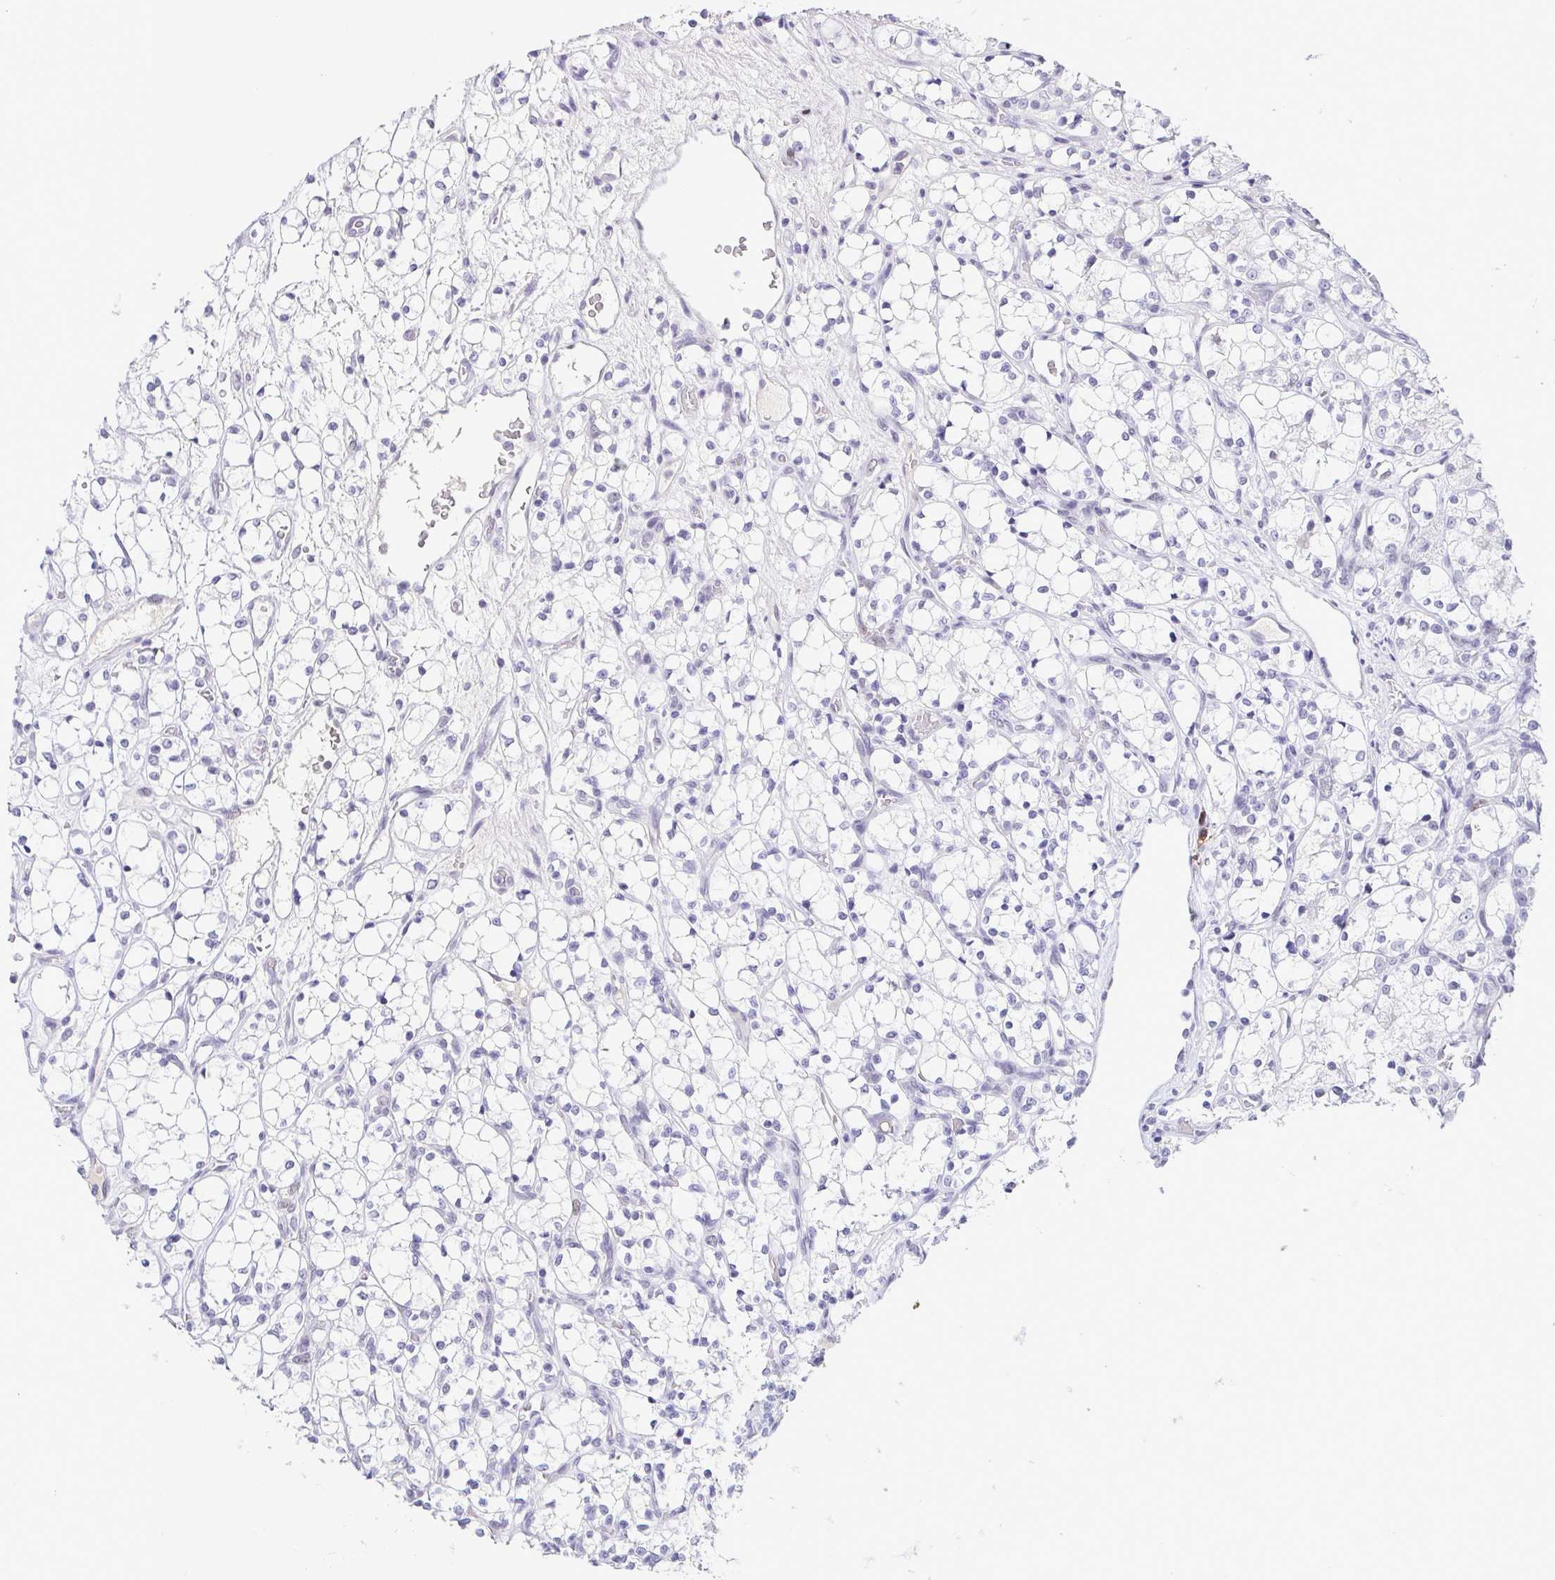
{"staining": {"intensity": "negative", "quantity": "none", "location": "none"}, "tissue": "renal cancer", "cell_type": "Tumor cells", "image_type": "cancer", "snomed": [{"axis": "morphology", "description": "Adenocarcinoma, NOS"}, {"axis": "topography", "description": "Kidney"}], "caption": "The photomicrograph displays no staining of tumor cells in renal cancer (adenocarcinoma).", "gene": "TCF3", "patient": {"sex": "female", "age": 69}}